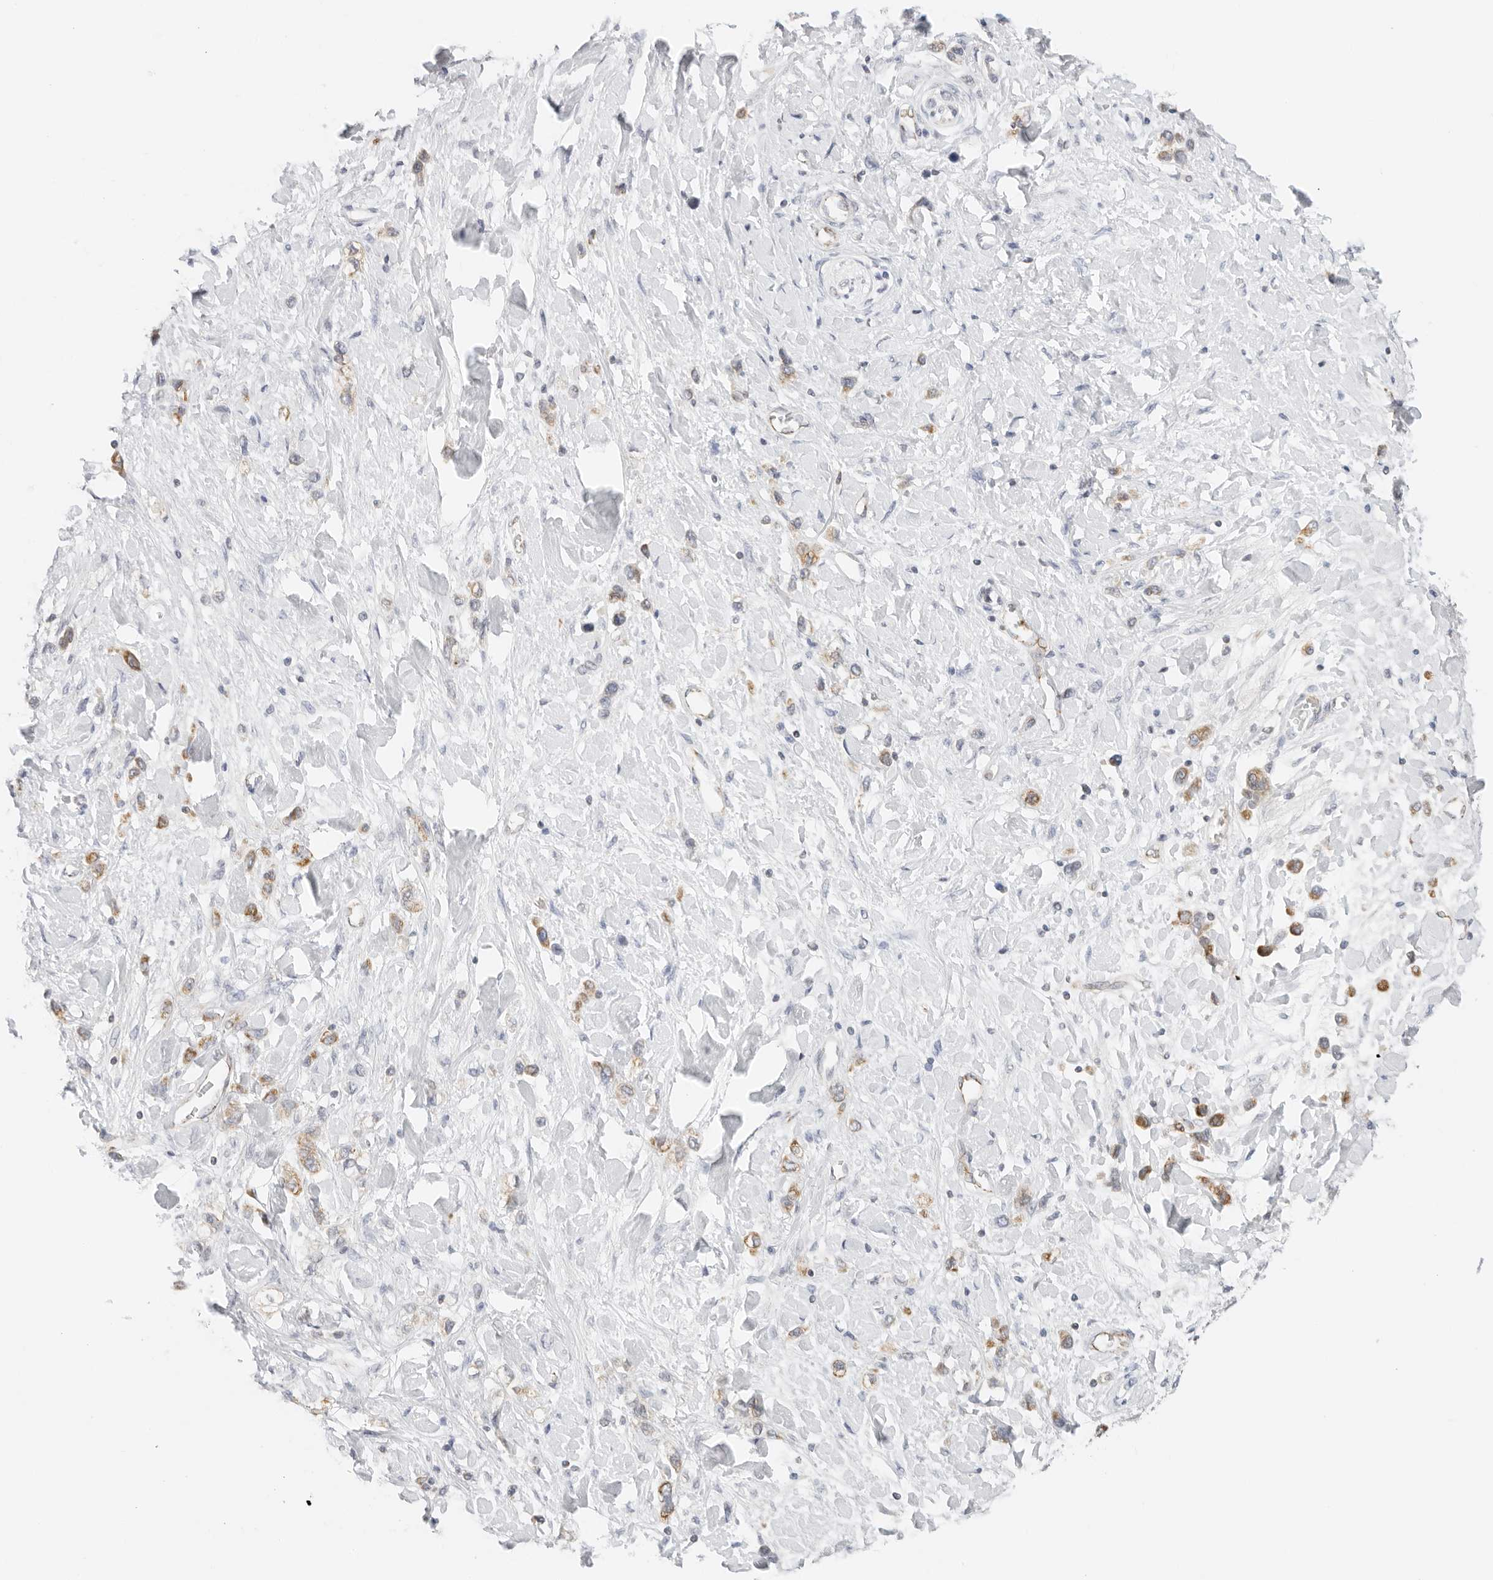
{"staining": {"intensity": "moderate", "quantity": ">75%", "location": "cytoplasmic/membranous"}, "tissue": "stomach cancer", "cell_type": "Tumor cells", "image_type": "cancer", "snomed": [{"axis": "morphology", "description": "Adenocarcinoma, NOS"}, {"axis": "topography", "description": "Stomach"}], "caption": "Immunohistochemical staining of stomach adenocarcinoma exhibits medium levels of moderate cytoplasmic/membranous expression in approximately >75% of tumor cells. (IHC, brightfield microscopy, high magnification).", "gene": "RC3H1", "patient": {"sex": "female", "age": 65}}